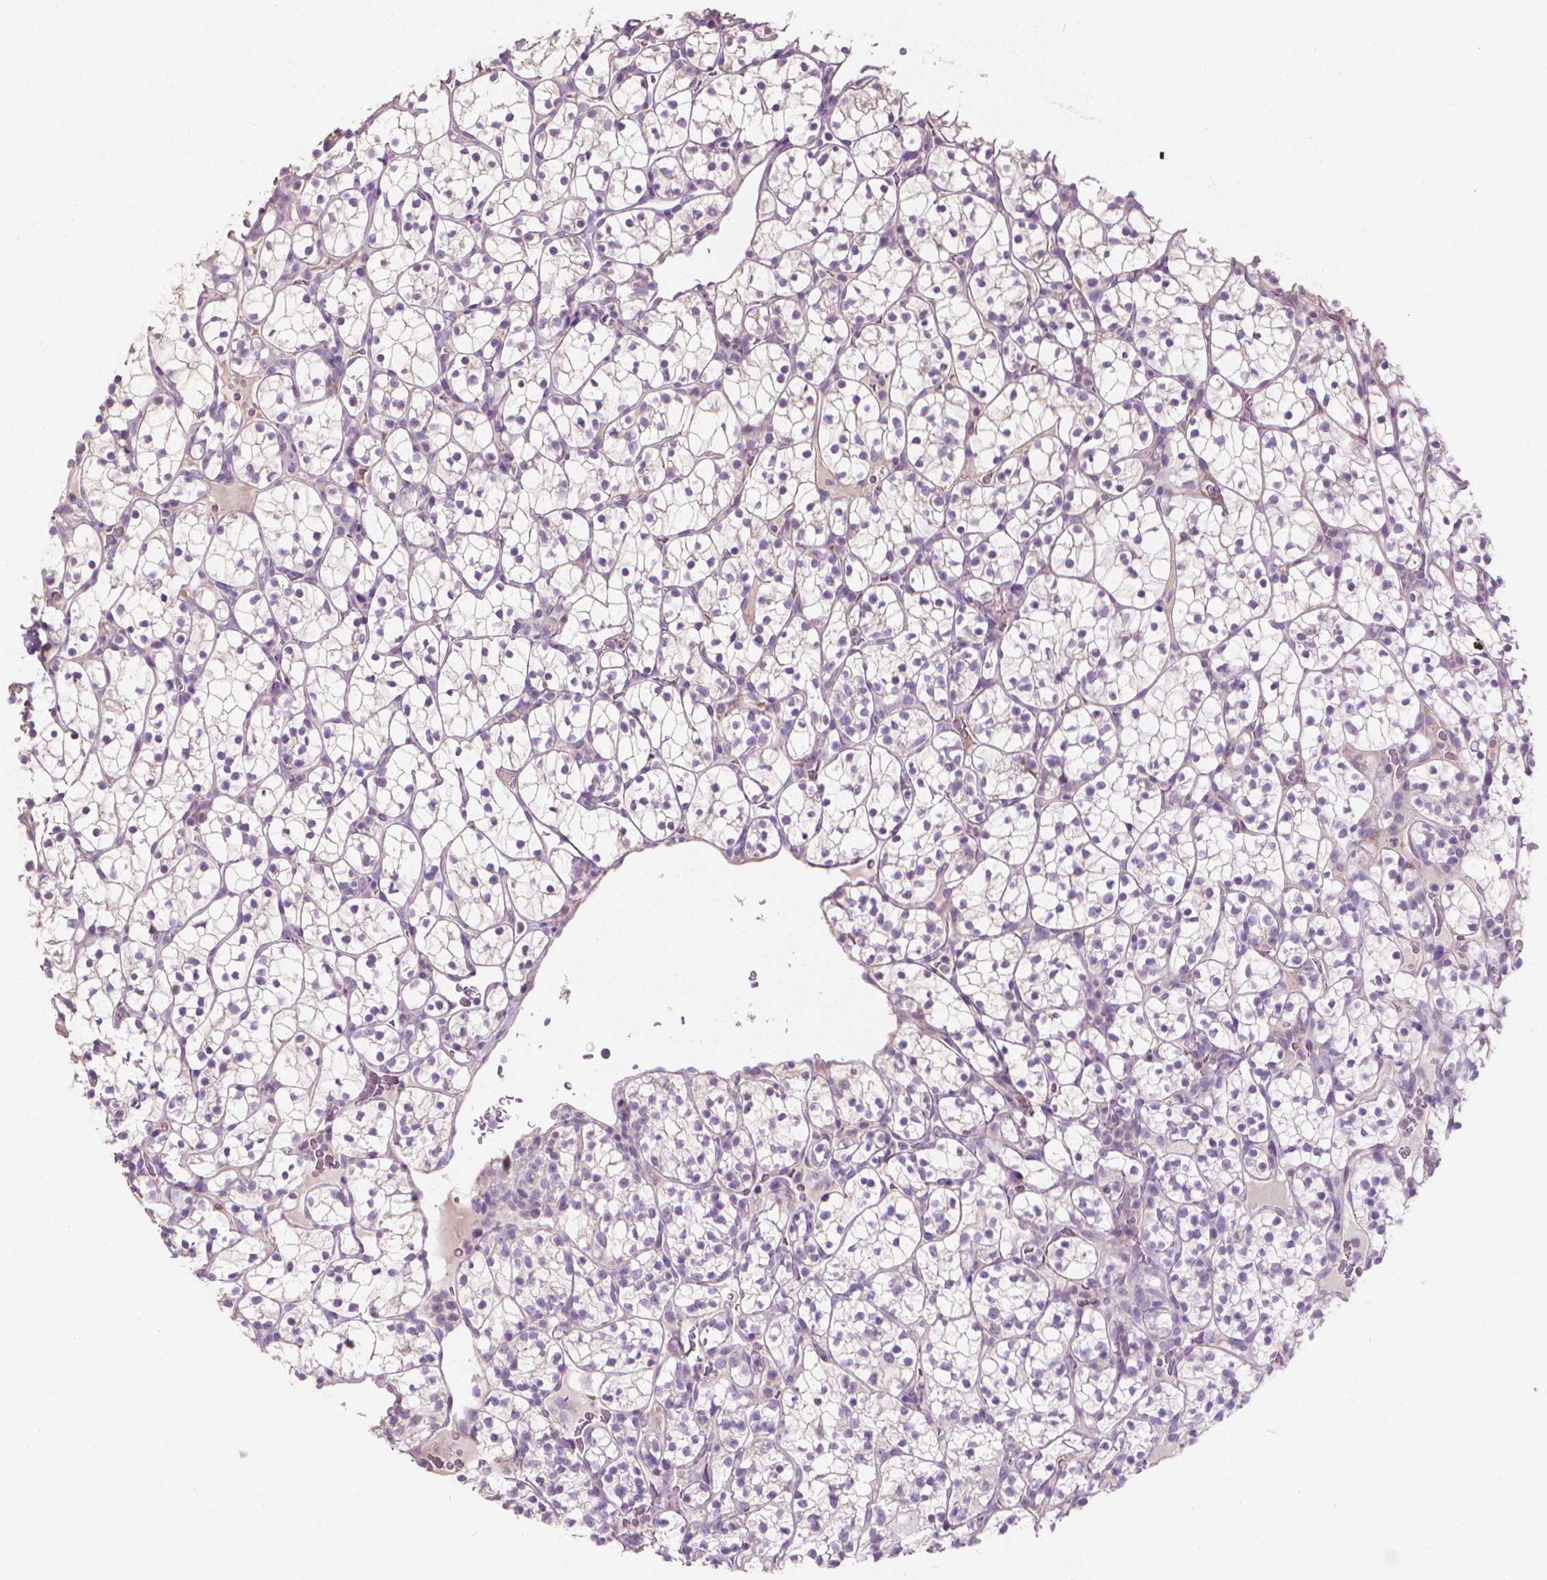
{"staining": {"intensity": "negative", "quantity": "none", "location": "none"}, "tissue": "renal cancer", "cell_type": "Tumor cells", "image_type": "cancer", "snomed": [{"axis": "morphology", "description": "Adenocarcinoma, NOS"}, {"axis": "topography", "description": "Kidney"}], "caption": "This image is of renal cancer (adenocarcinoma) stained with immunohistochemistry to label a protein in brown with the nuclei are counter-stained blue. There is no staining in tumor cells. (DAB (3,3'-diaminobenzidine) immunohistochemistry, high magnification).", "gene": "CABCOCO1", "patient": {"sex": "female", "age": 89}}